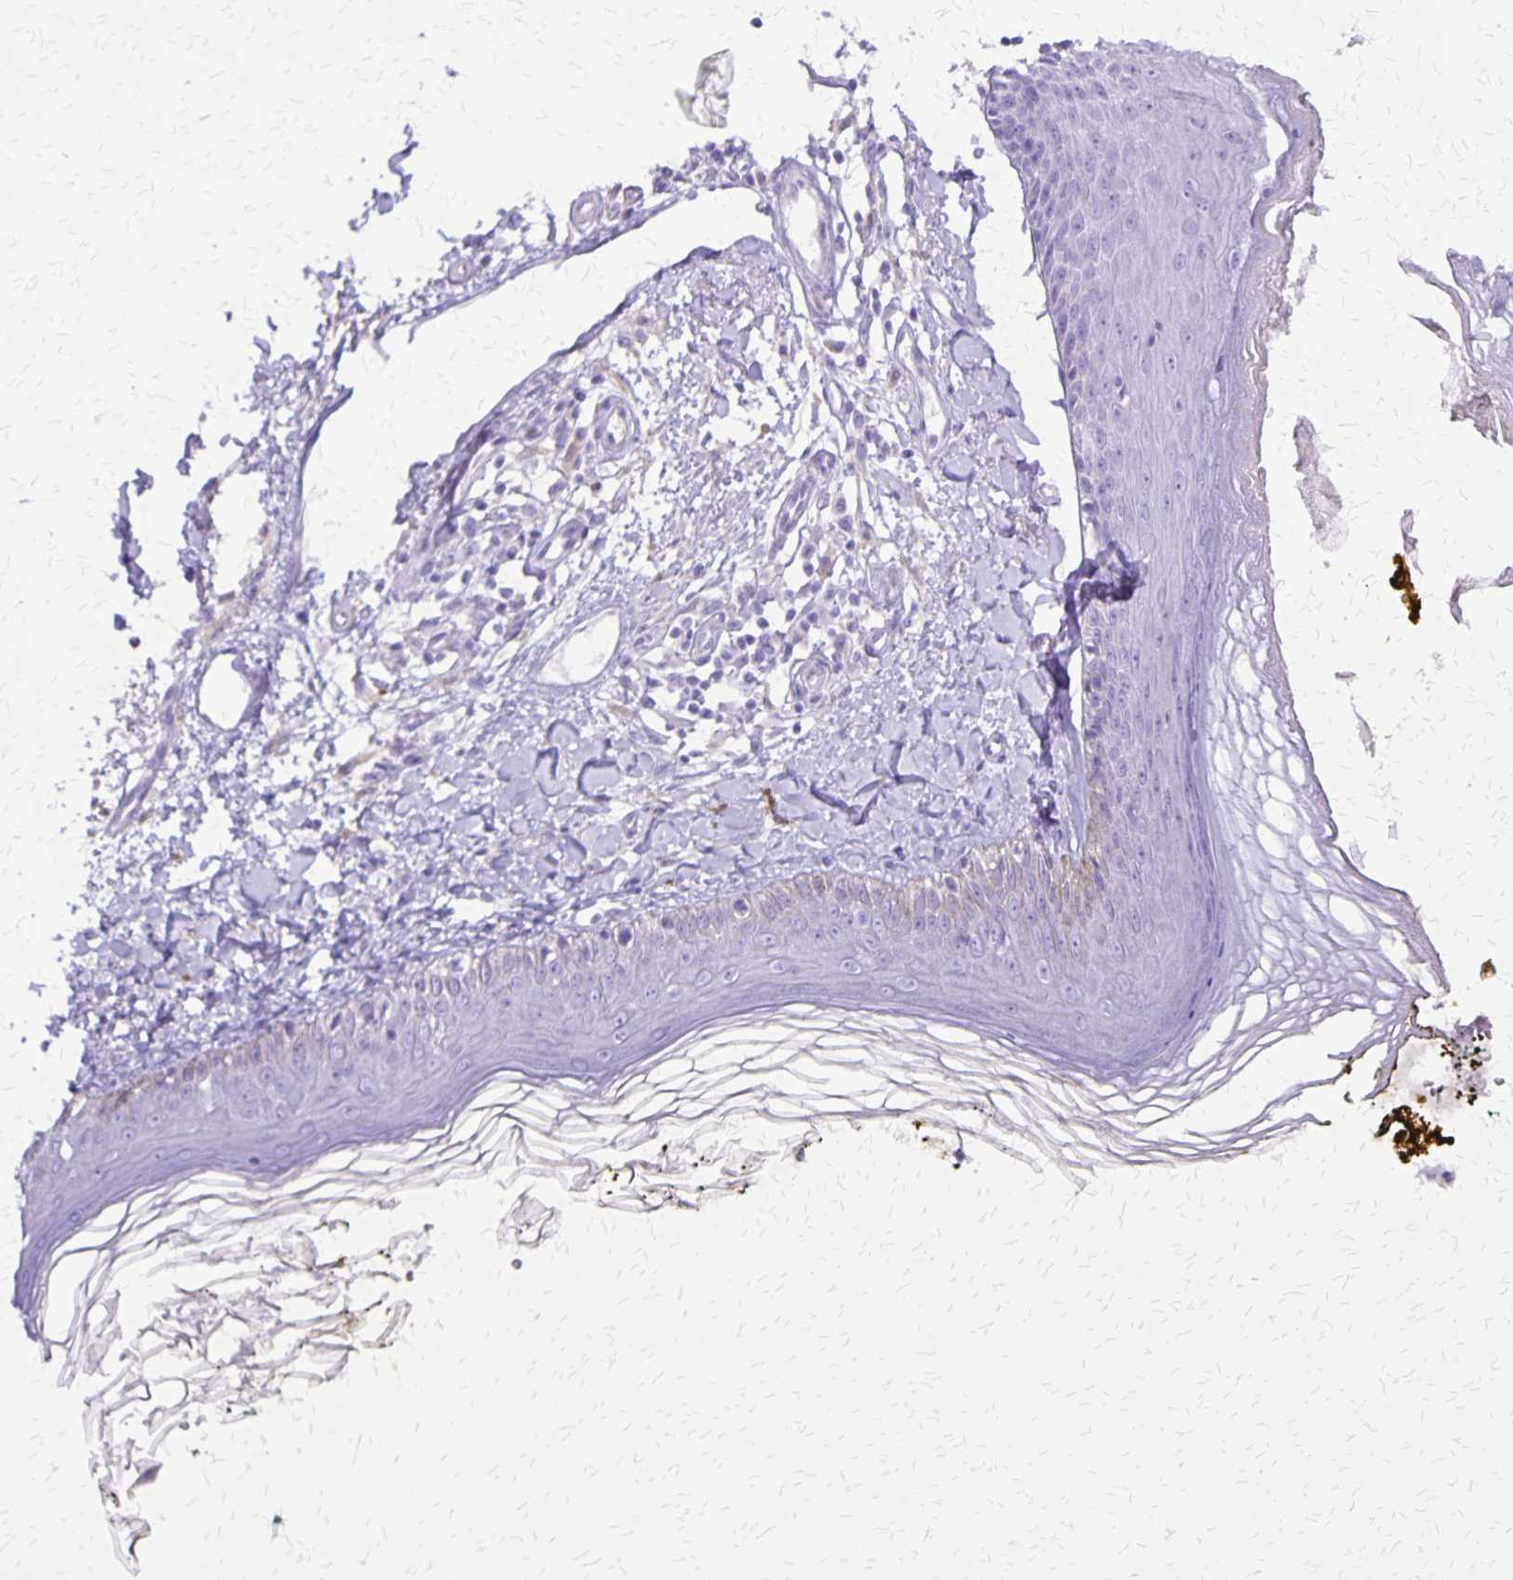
{"staining": {"intensity": "negative", "quantity": "none", "location": "none"}, "tissue": "skin", "cell_type": "Fibroblasts", "image_type": "normal", "snomed": [{"axis": "morphology", "description": "Normal tissue, NOS"}, {"axis": "topography", "description": "Skin"}], "caption": "This is an IHC histopathology image of unremarkable human skin. There is no staining in fibroblasts.", "gene": "SLC13A2", "patient": {"sex": "male", "age": 76}}